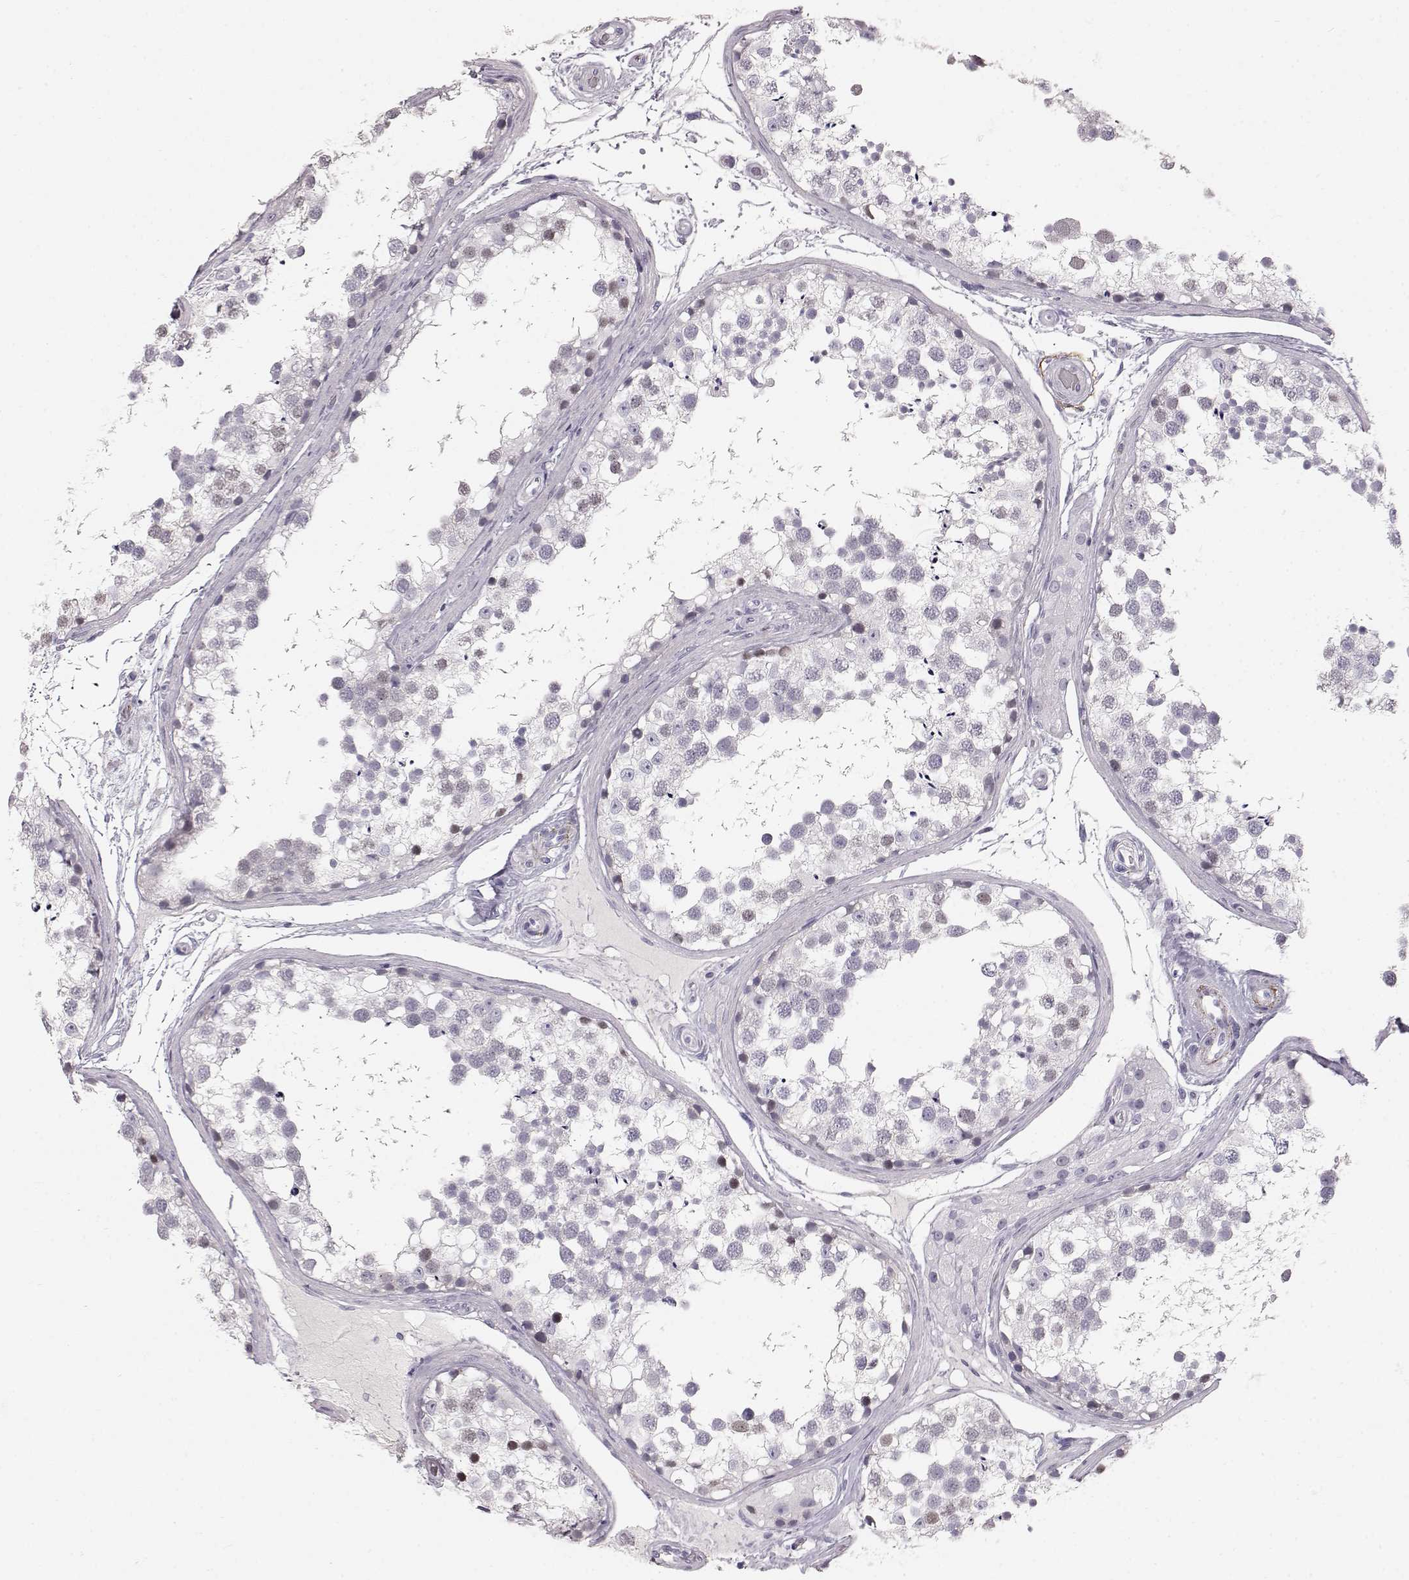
{"staining": {"intensity": "negative", "quantity": "none", "location": "none"}, "tissue": "testis", "cell_type": "Cells in seminiferous ducts", "image_type": "normal", "snomed": [{"axis": "morphology", "description": "Normal tissue, NOS"}, {"axis": "morphology", "description": "Seminoma, NOS"}, {"axis": "topography", "description": "Testis"}], "caption": "This is an IHC histopathology image of normal testis. There is no positivity in cells in seminiferous ducts.", "gene": "KRTAP16", "patient": {"sex": "male", "age": 65}}